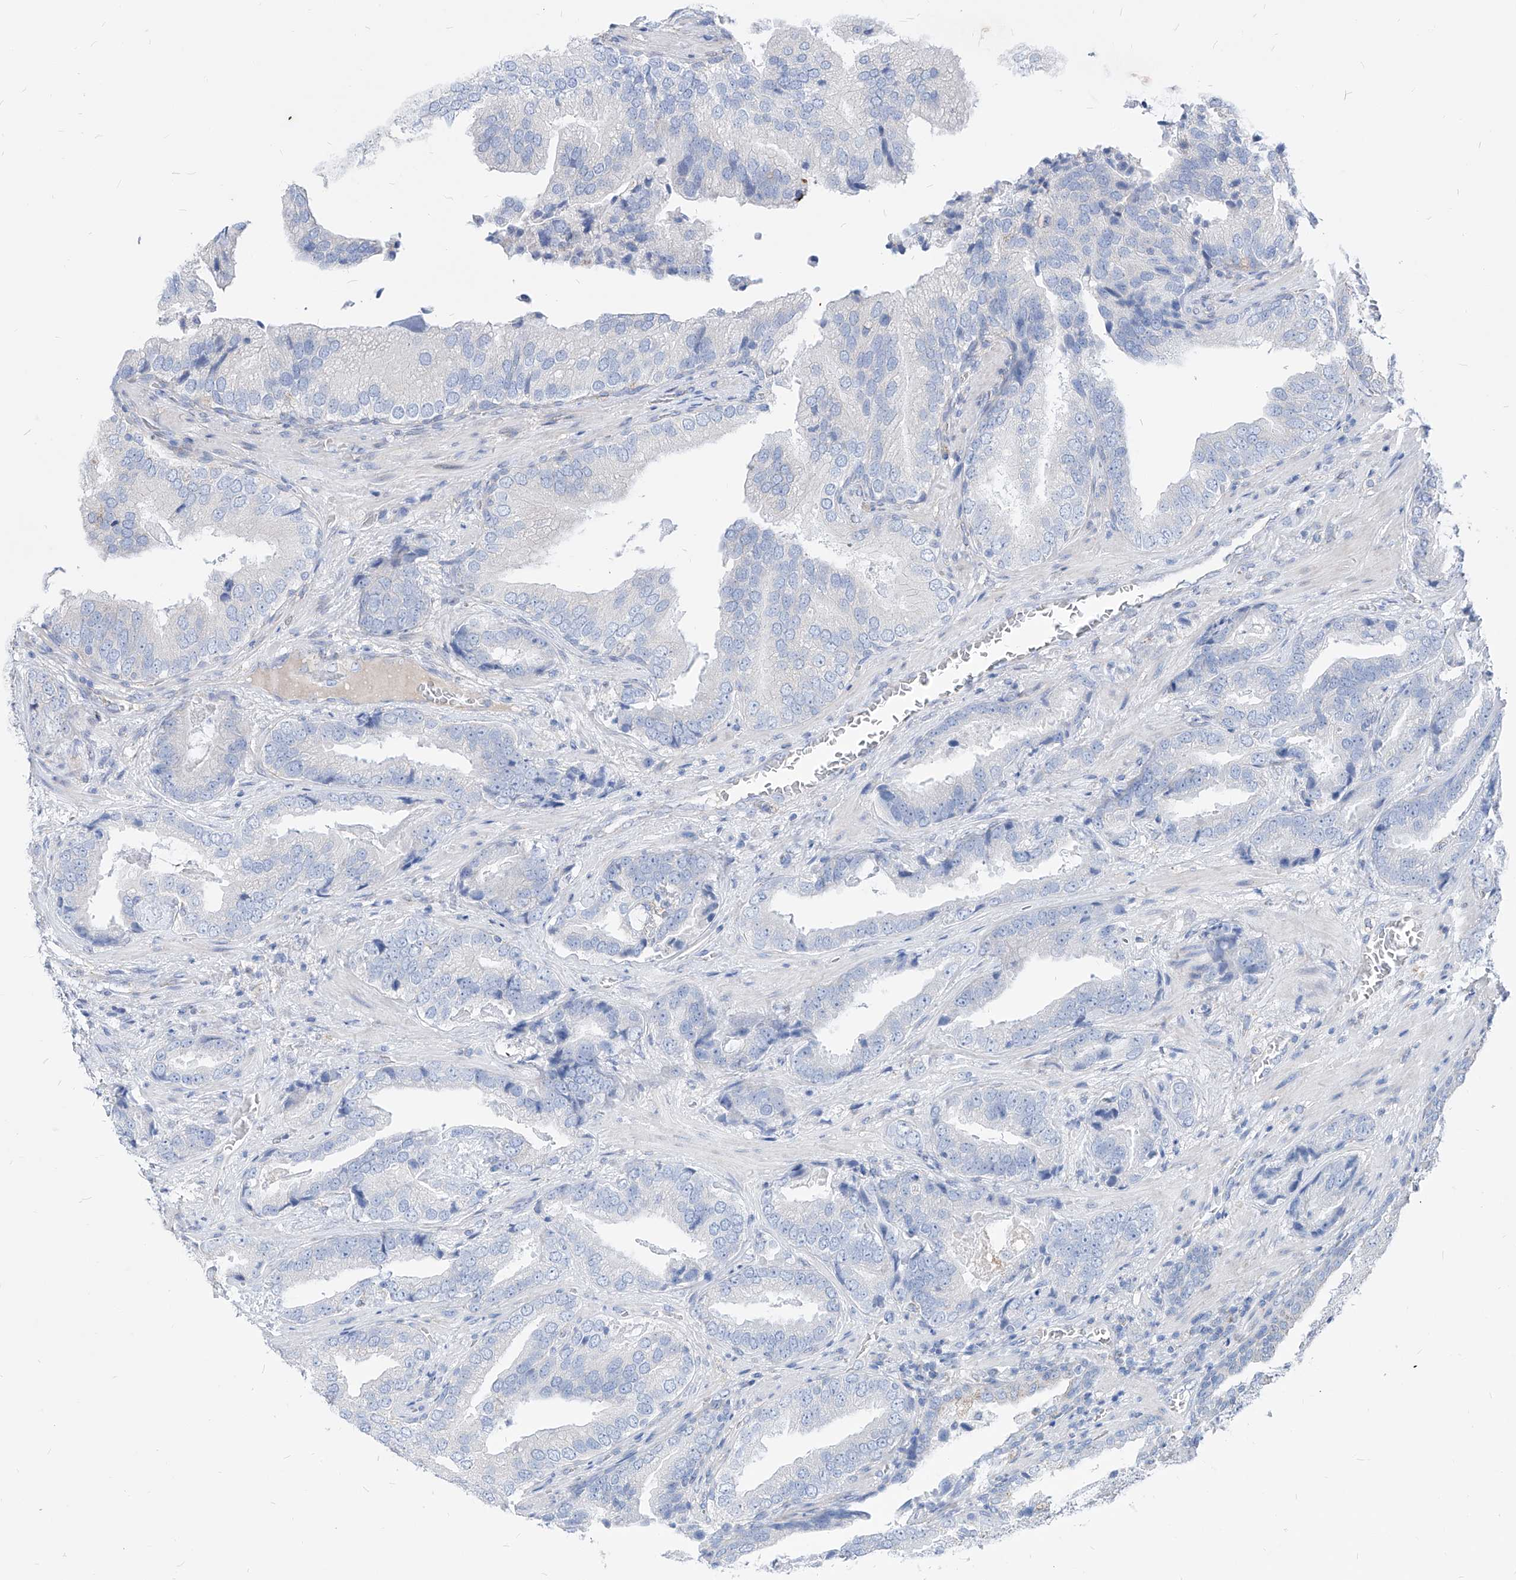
{"staining": {"intensity": "negative", "quantity": "none", "location": "none"}, "tissue": "prostate cancer", "cell_type": "Tumor cells", "image_type": "cancer", "snomed": [{"axis": "morphology", "description": "Adenocarcinoma, Low grade"}, {"axis": "topography", "description": "Prostate"}], "caption": "High magnification brightfield microscopy of low-grade adenocarcinoma (prostate) stained with DAB (brown) and counterstained with hematoxylin (blue): tumor cells show no significant staining.", "gene": "AGPS", "patient": {"sex": "male", "age": 67}}